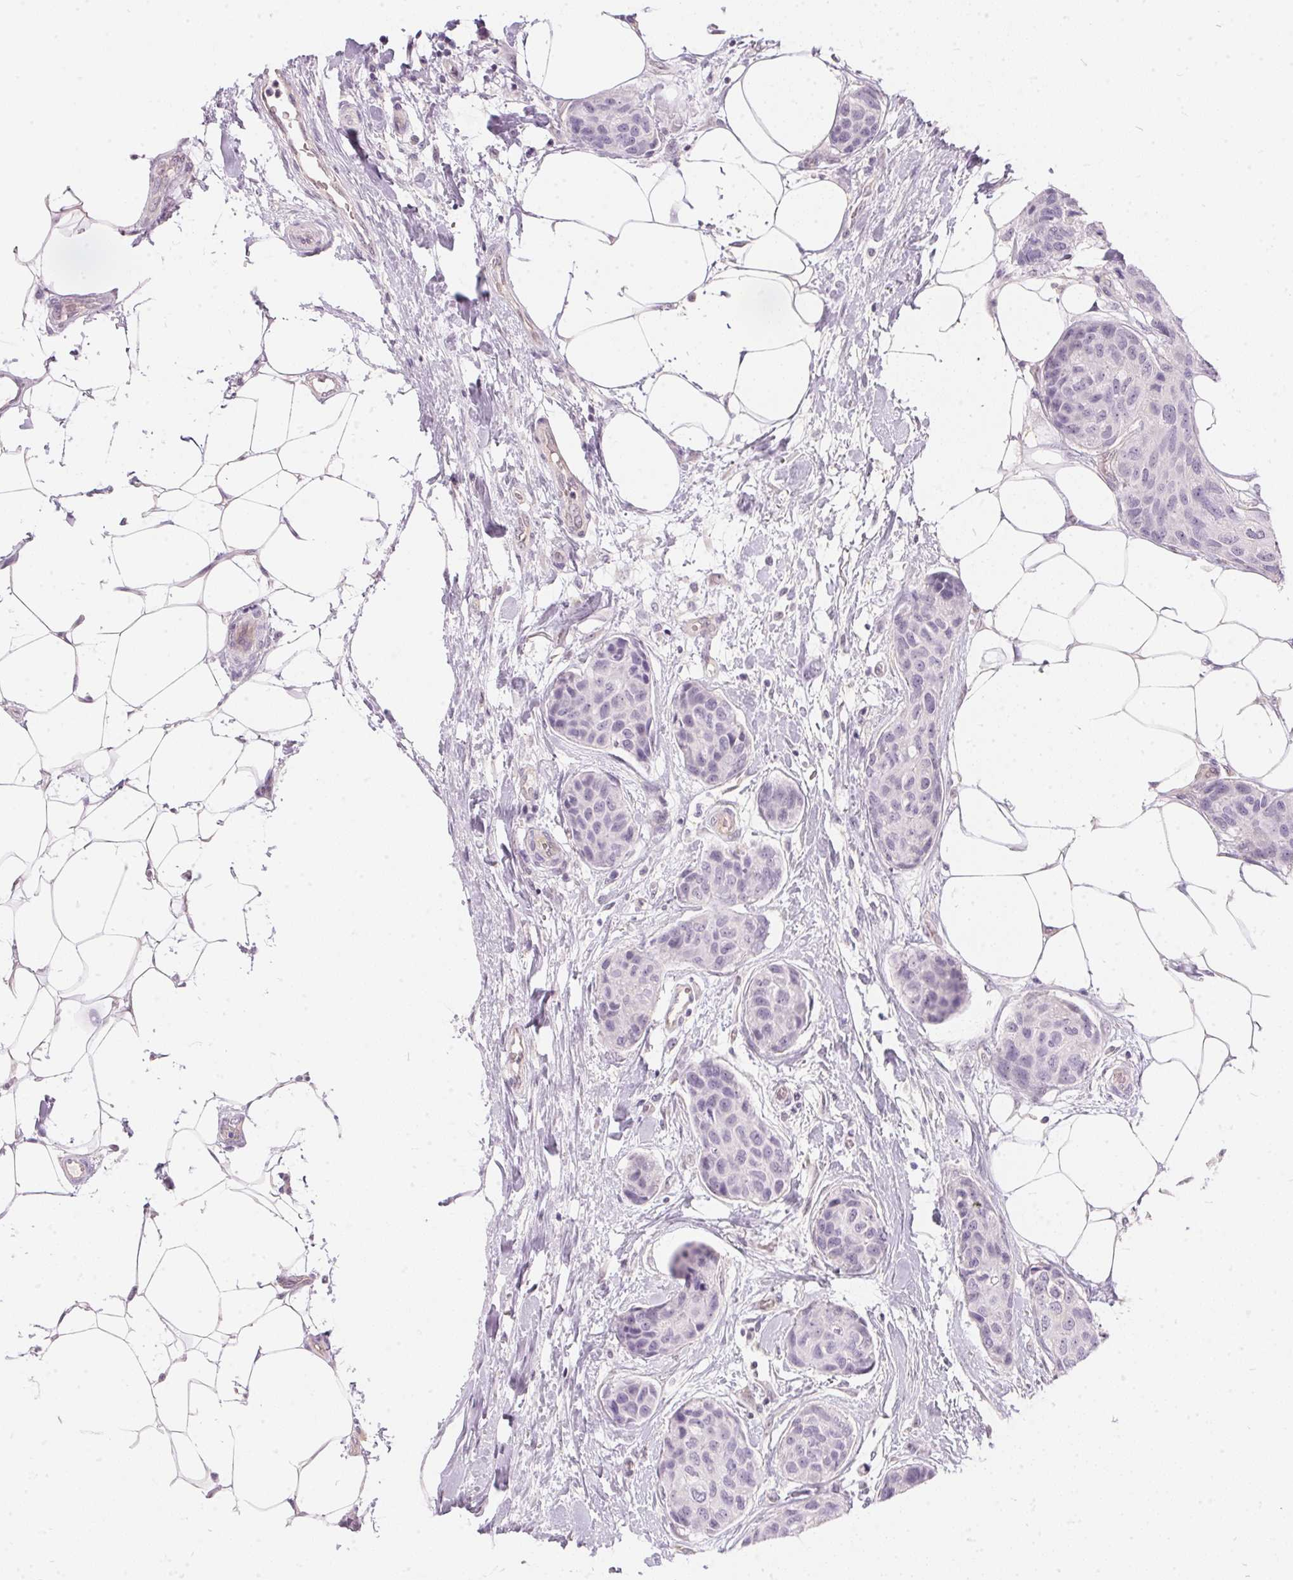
{"staining": {"intensity": "negative", "quantity": "none", "location": "none"}, "tissue": "breast cancer", "cell_type": "Tumor cells", "image_type": "cancer", "snomed": [{"axis": "morphology", "description": "Duct carcinoma"}, {"axis": "topography", "description": "Breast"}], "caption": "IHC photomicrograph of human breast cancer (infiltrating ductal carcinoma) stained for a protein (brown), which displays no expression in tumor cells.", "gene": "BLMH", "patient": {"sex": "female", "age": 80}}